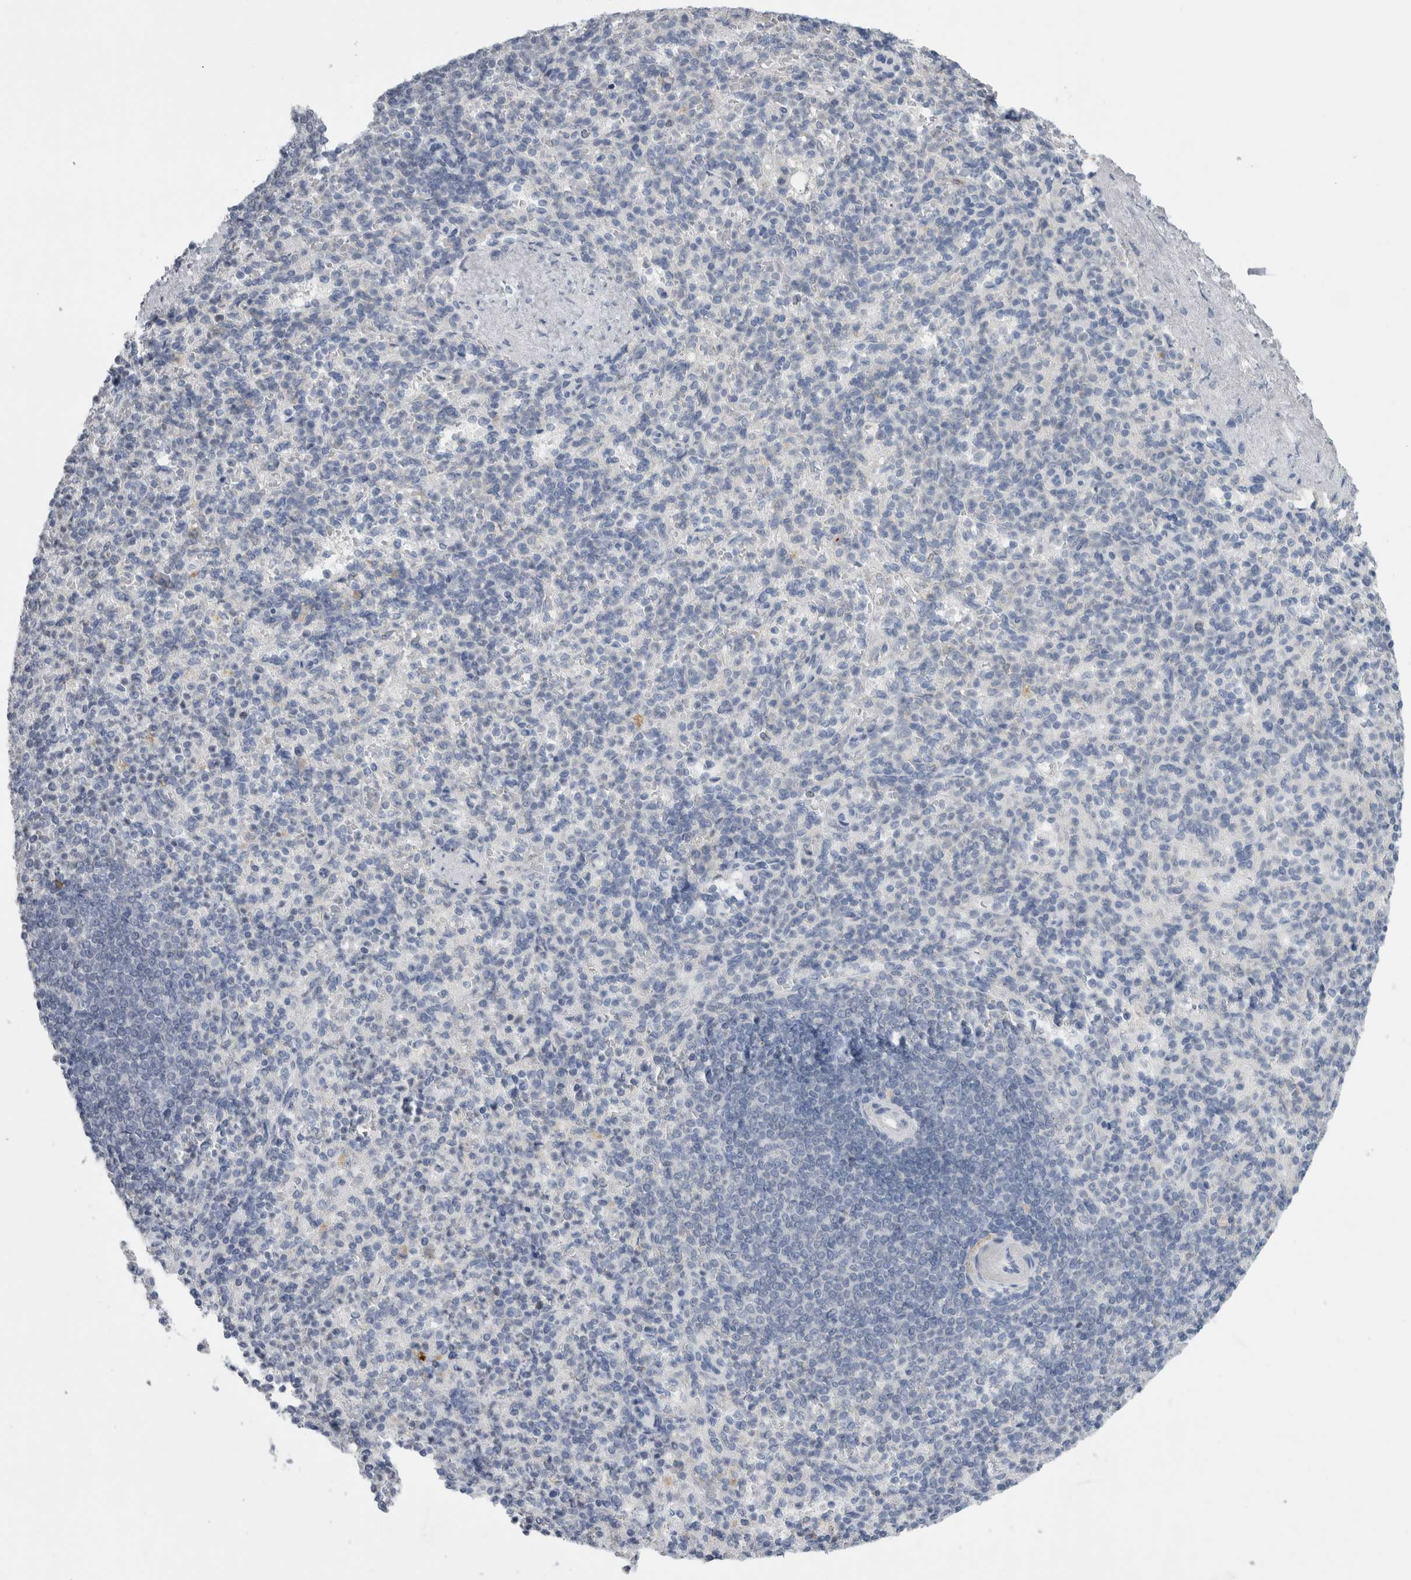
{"staining": {"intensity": "negative", "quantity": "none", "location": "none"}, "tissue": "spleen", "cell_type": "Cells in red pulp", "image_type": "normal", "snomed": [{"axis": "morphology", "description": "Normal tissue, NOS"}, {"axis": "topography", "description": "Spleen"}], "caption": "DAB (3,3'-diaminobenzidine) immunohistochemical staining of unremarkable human spleen demonstrates no significant positivity in cells in red pulp.", "gene": "ADAM2", "patient": {"sex": "female", "age": 74}}